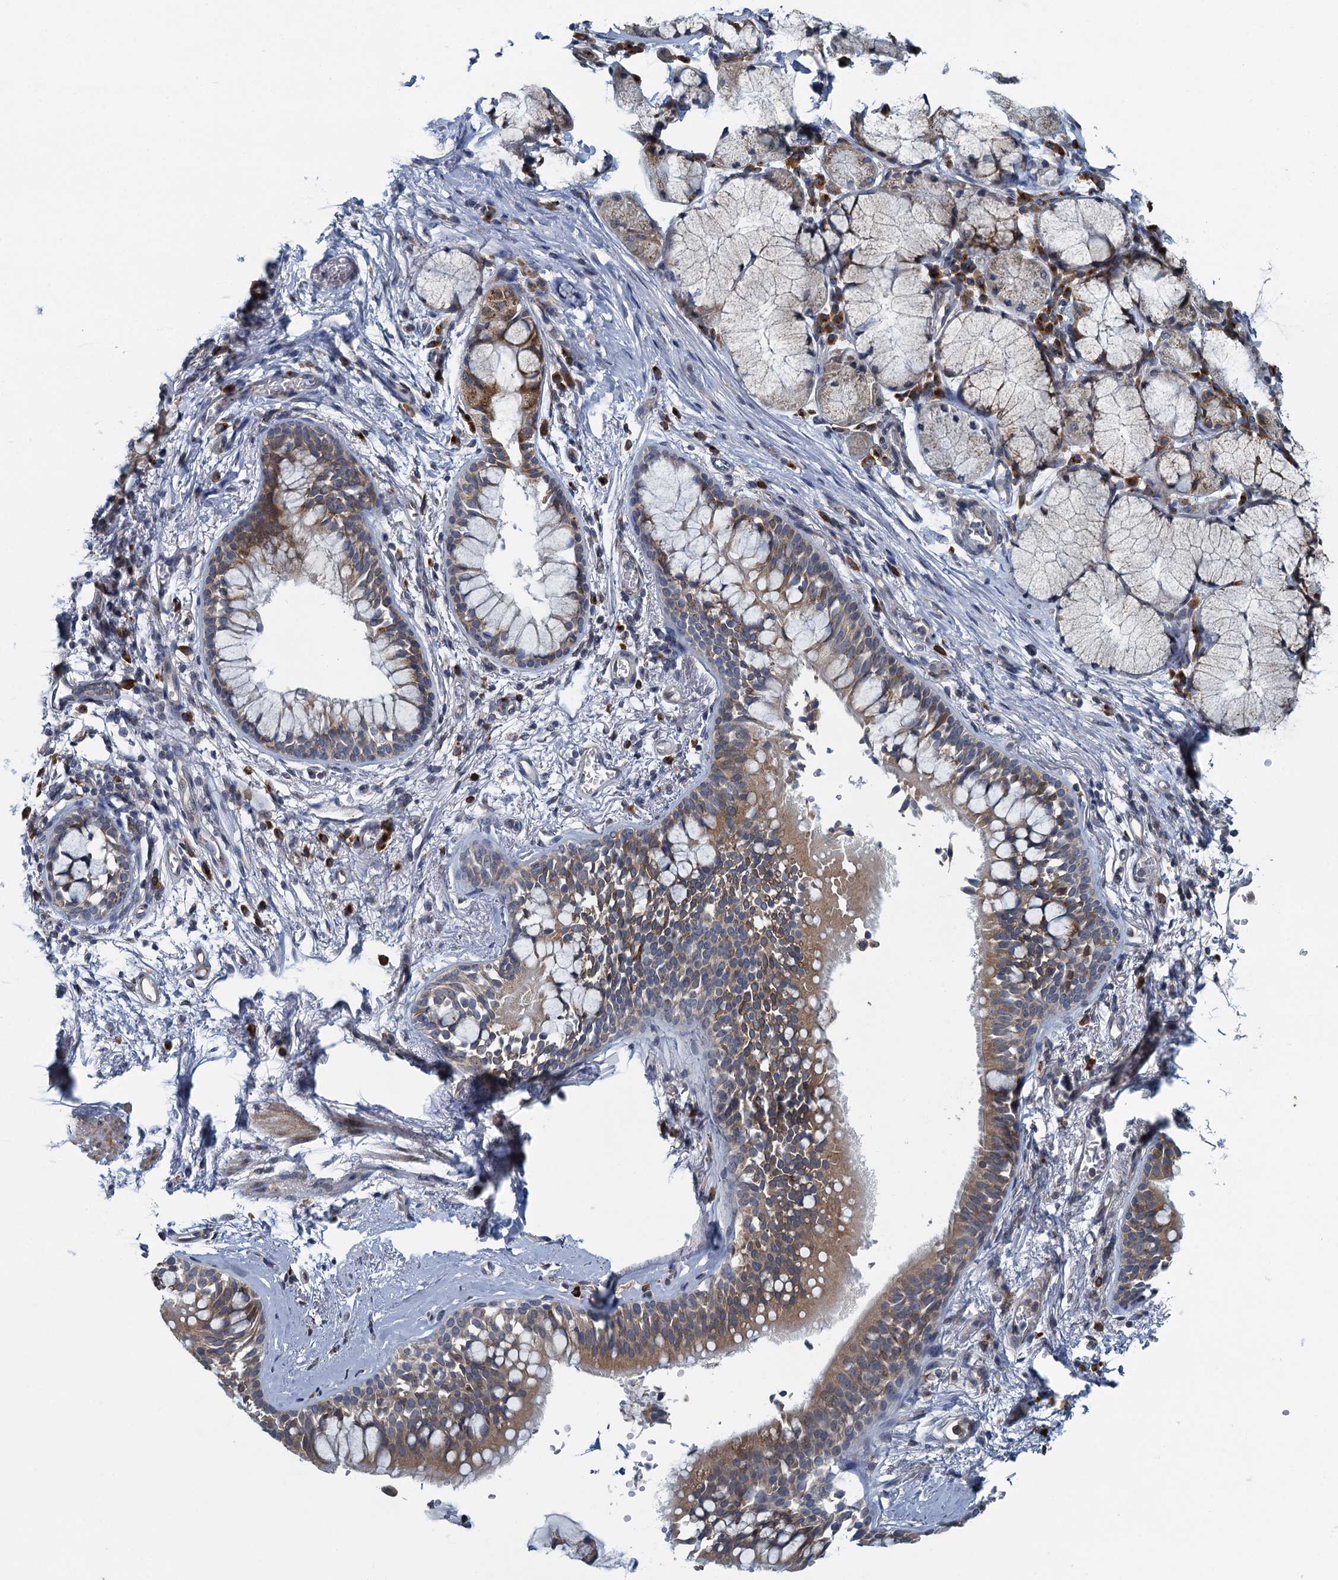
{"staining": {"intensity": "weak", "quantity": ">75%", "location": "cytoplasmic/membranous"}, "tissue": "bronchus", "cell_type": "Respiratory epithelial cells", "image_type": "normal", "snomed": [{"axis": "morphology", "description": "Normal tissue, NOS"}, {"axis": "morphology", "description": "Inflammation, NOS"}, {"axis": "topography", "description": "Cartilage tissue"}, {"axis": "topography", "description": "Bronchus"}, {"axis": "topography", "description": "Lung"}], "caption": "Bronchus stained with DAB IHC shows low levels of weak cytoplasmic/membranous expression in about >75% of respiratory epithelial cells.", "gene": "ALG2", "patient": {"sex": "female", "age": 64}}